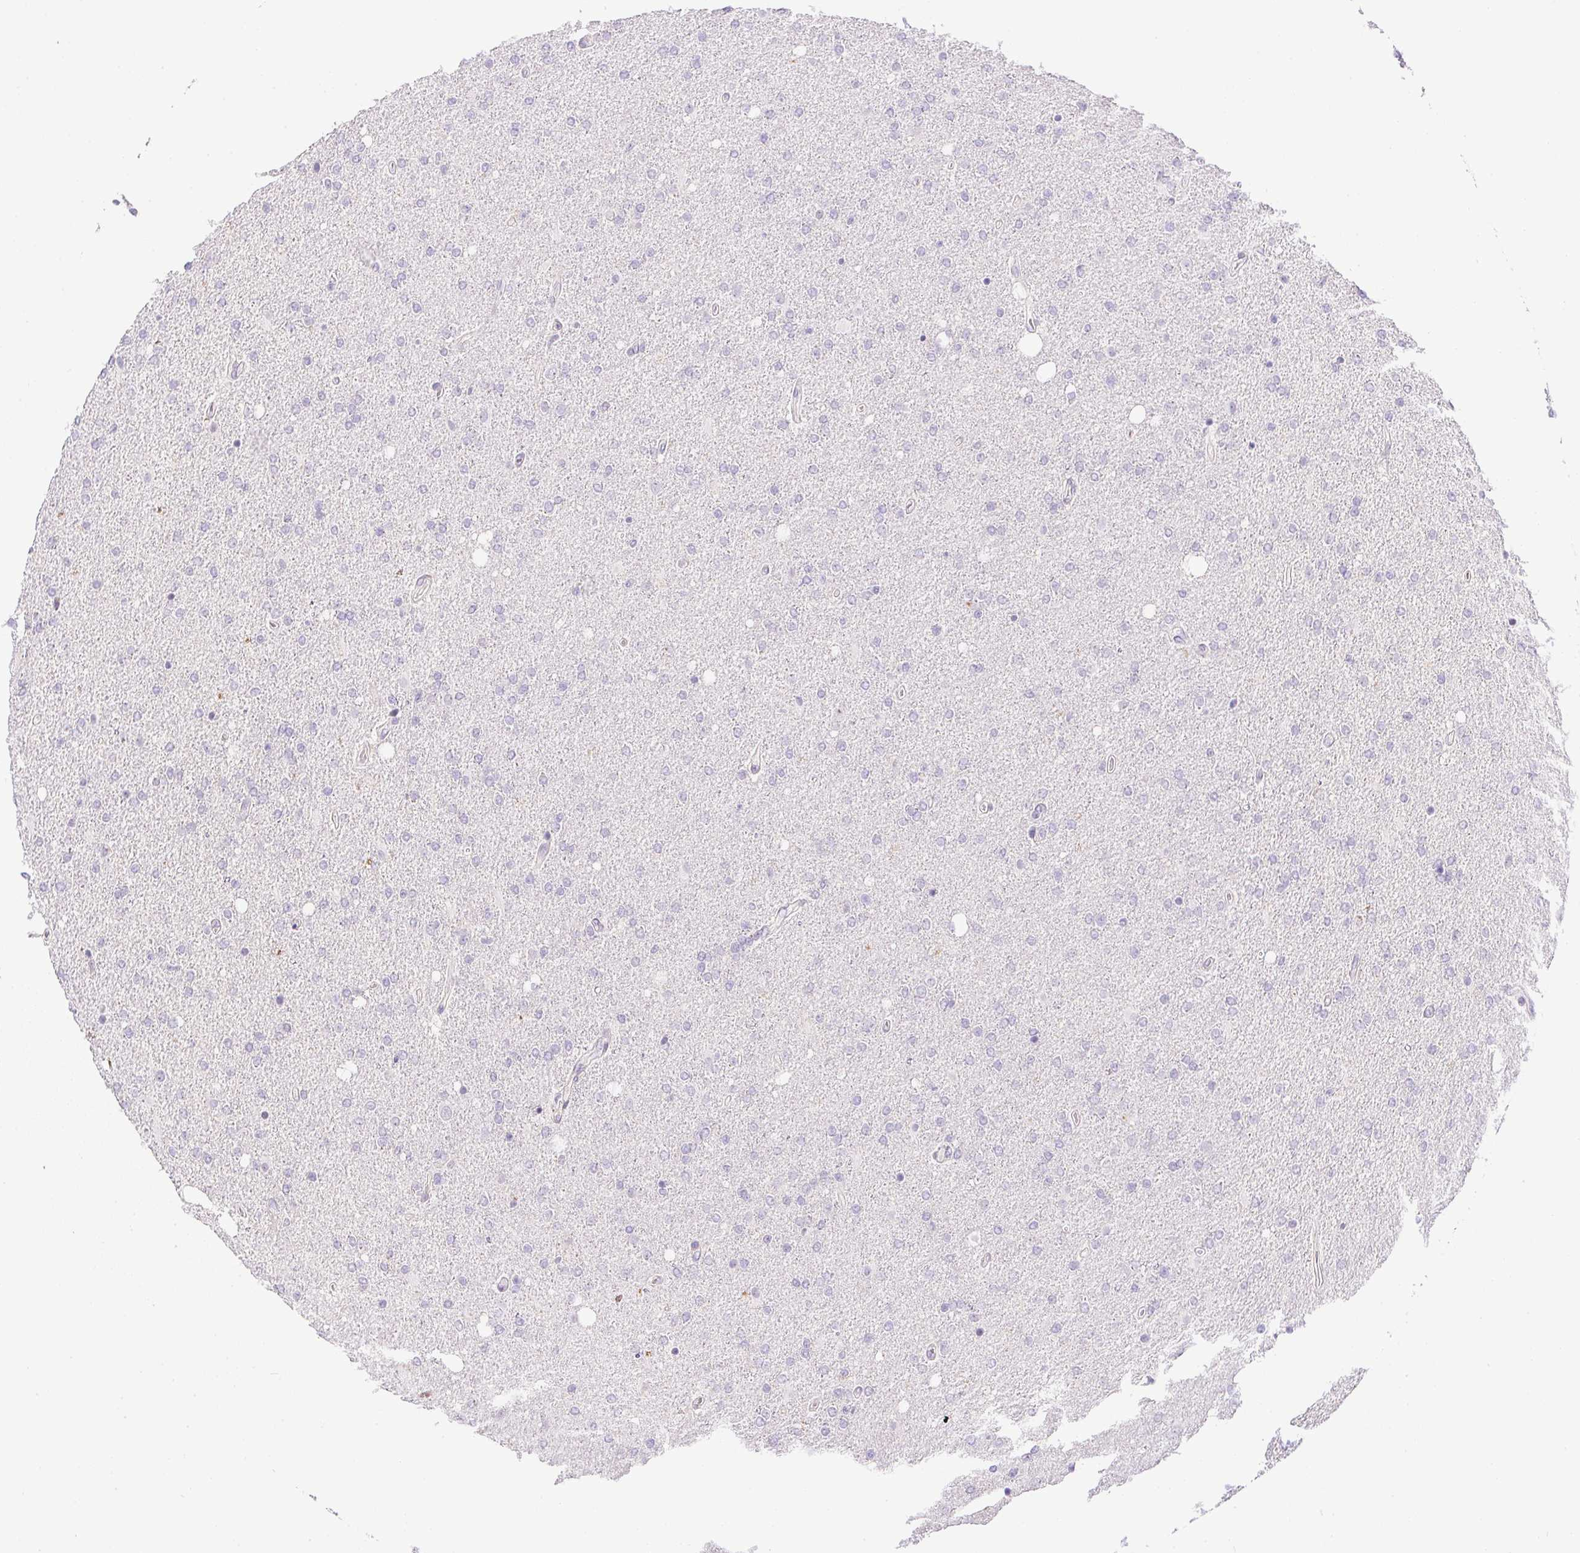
{"staining": {"intensity": "negative", "quantity": "none", "location": "none"}, "tissue": "glioma", "cell_type": "Tumor cells", "image_type": "cancer", "snomed": [{"axis": "morphology", "description": "Glioma, malignant, High grade"}, {"axis": "topography", "description": "Cerebral cortex"}], "caption": "A high-resolution photomicrograph shows IHC staining of glioma, which exhibits no significant staining in tumor cells. (DAB IHC, high magnification).", "gene": "PRL", "patient": {"sex": "male", "age": 70}}